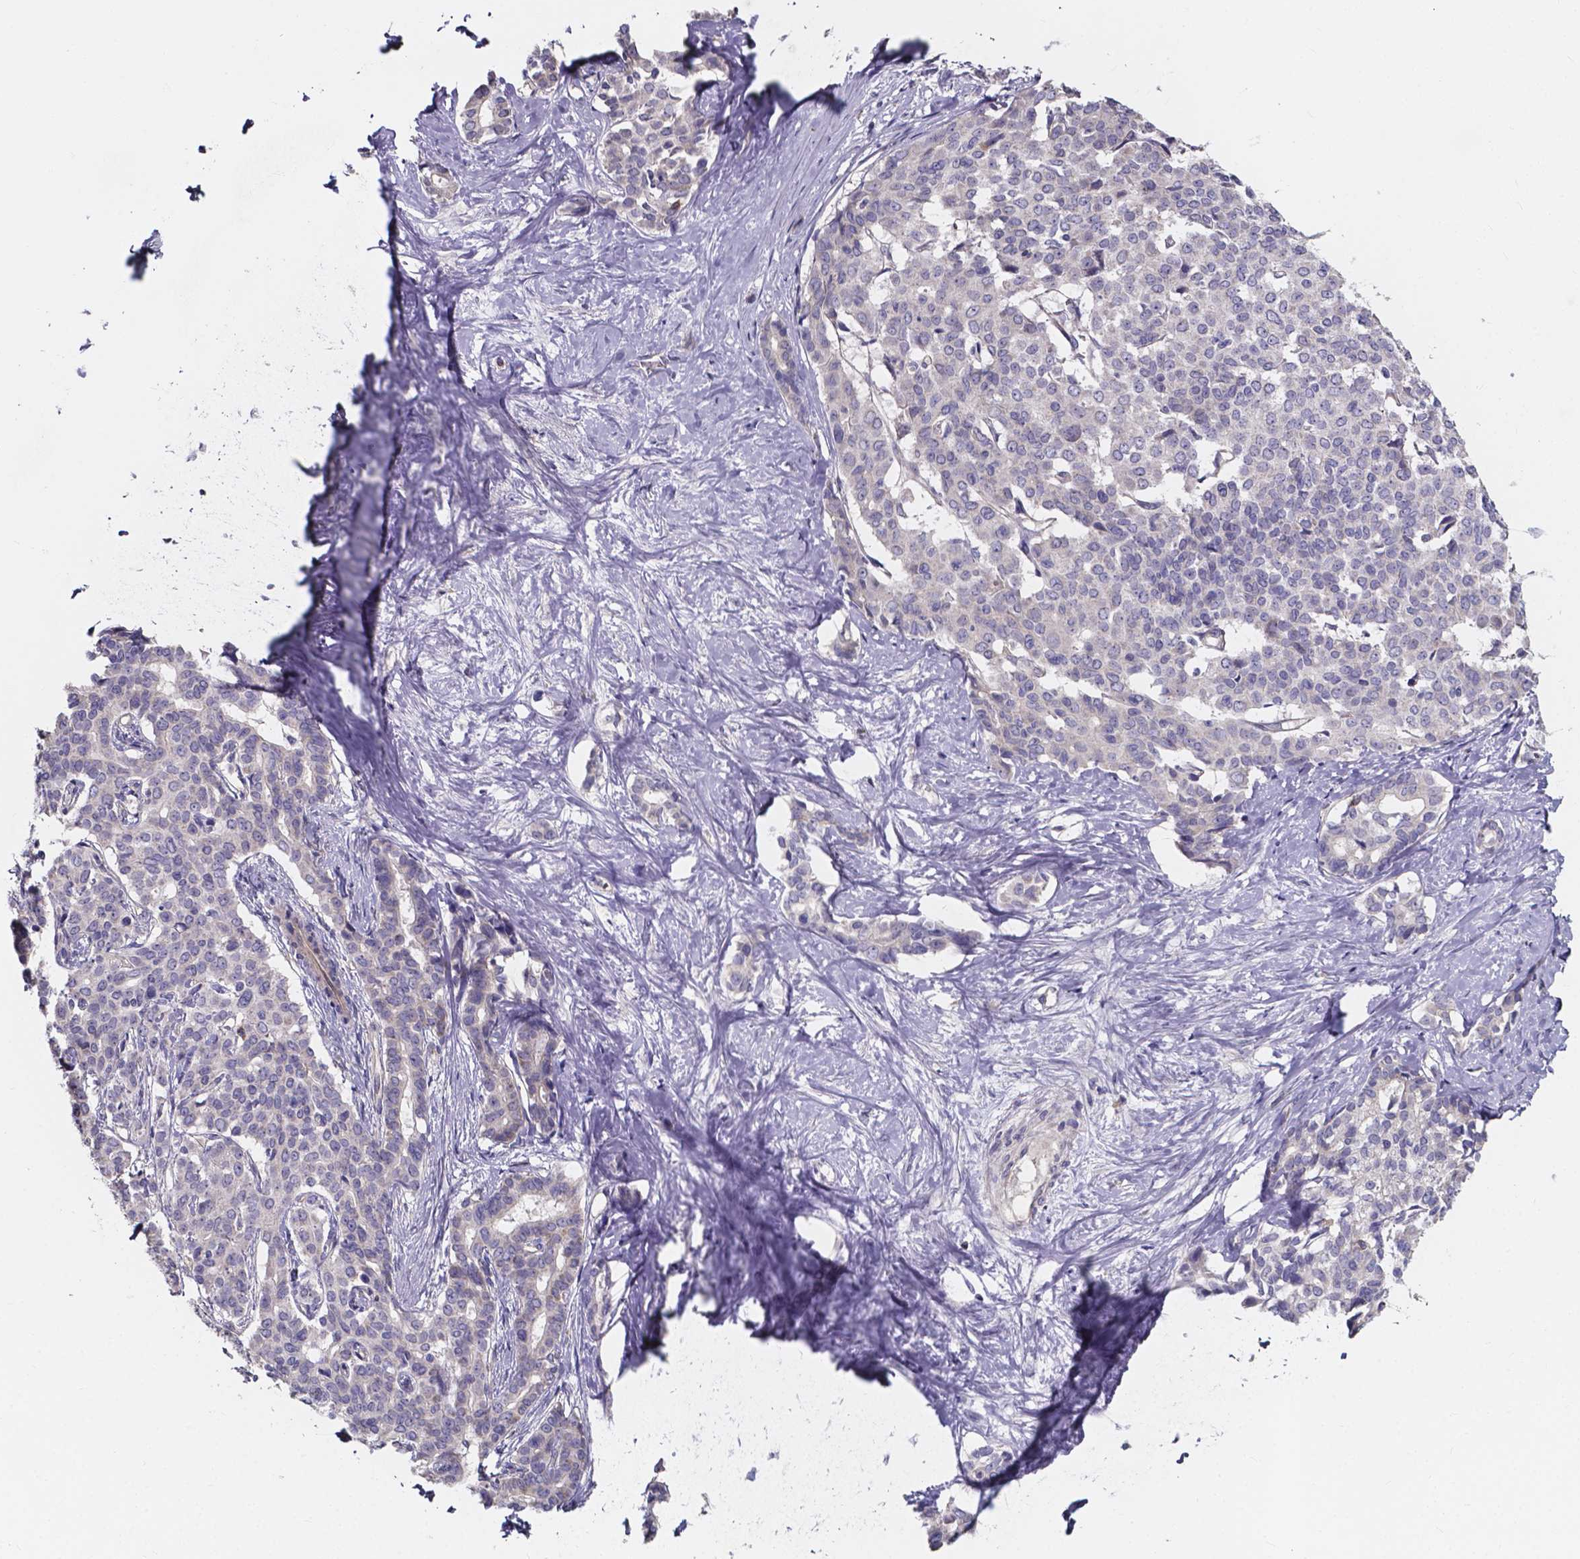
{"staining": {"intensity": "negative", "quantity": "none", "location": "none"}, "tissue": "liver cancer", "cell_type": "Tumor cells", "image_type": "cancer", "snomed": [{"axis": "morphology", "description": "Cholangiocarcinoma"}, {"axis": "topography", "description": "Liver"}], "caption": "Liver cancer stained for a protein using immunohistochemistry exhibits no positivity tumor cells.", "gene": "THEMIS", "patient": {"sex": "female", "age": 47}}